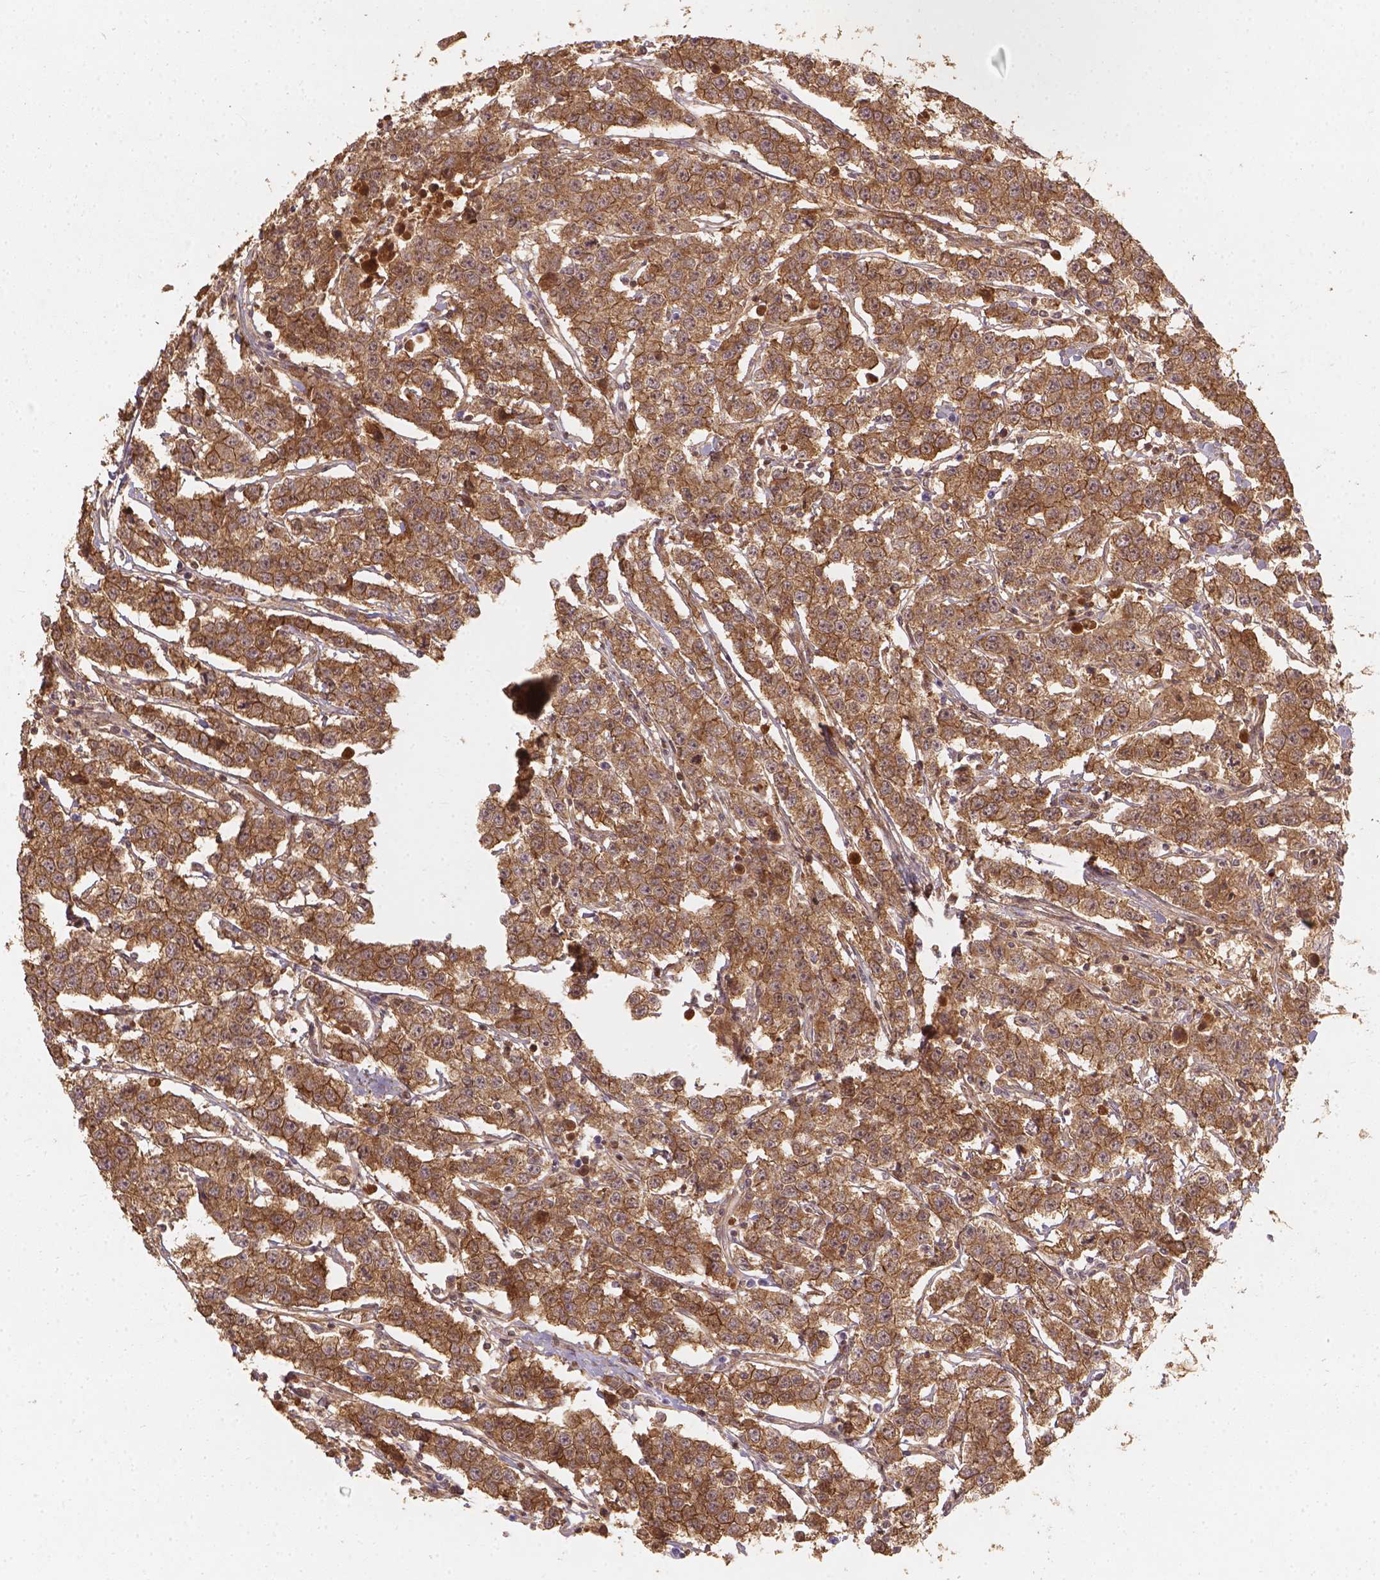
{"staining": {"intensity": "moderate", "quantity": ">75%", "location": "cytoplasmic/membranous"}, "tissue": "testis cancer", "cell_type": "Tumor cells", "image_type": "cancer", "snomed": [{"axis": "morphology", "description": "Seminoma, NOS"}, {"axis": "topography", "description": "Testis"}], "caption": "Immunohistochemistry (IHC) photomicrograph of neoplastic tissue: human testis seminoma stained using immunohistochemistry (IHC) reveals medium levels of moderate protein expression localized specifically in the cytoplasmic/membranous of tumor cells, appearing as a cytoplasmic/membranous brown color.", "gene": "XPR1", "patient": {"sex": "male", "age": 59}}